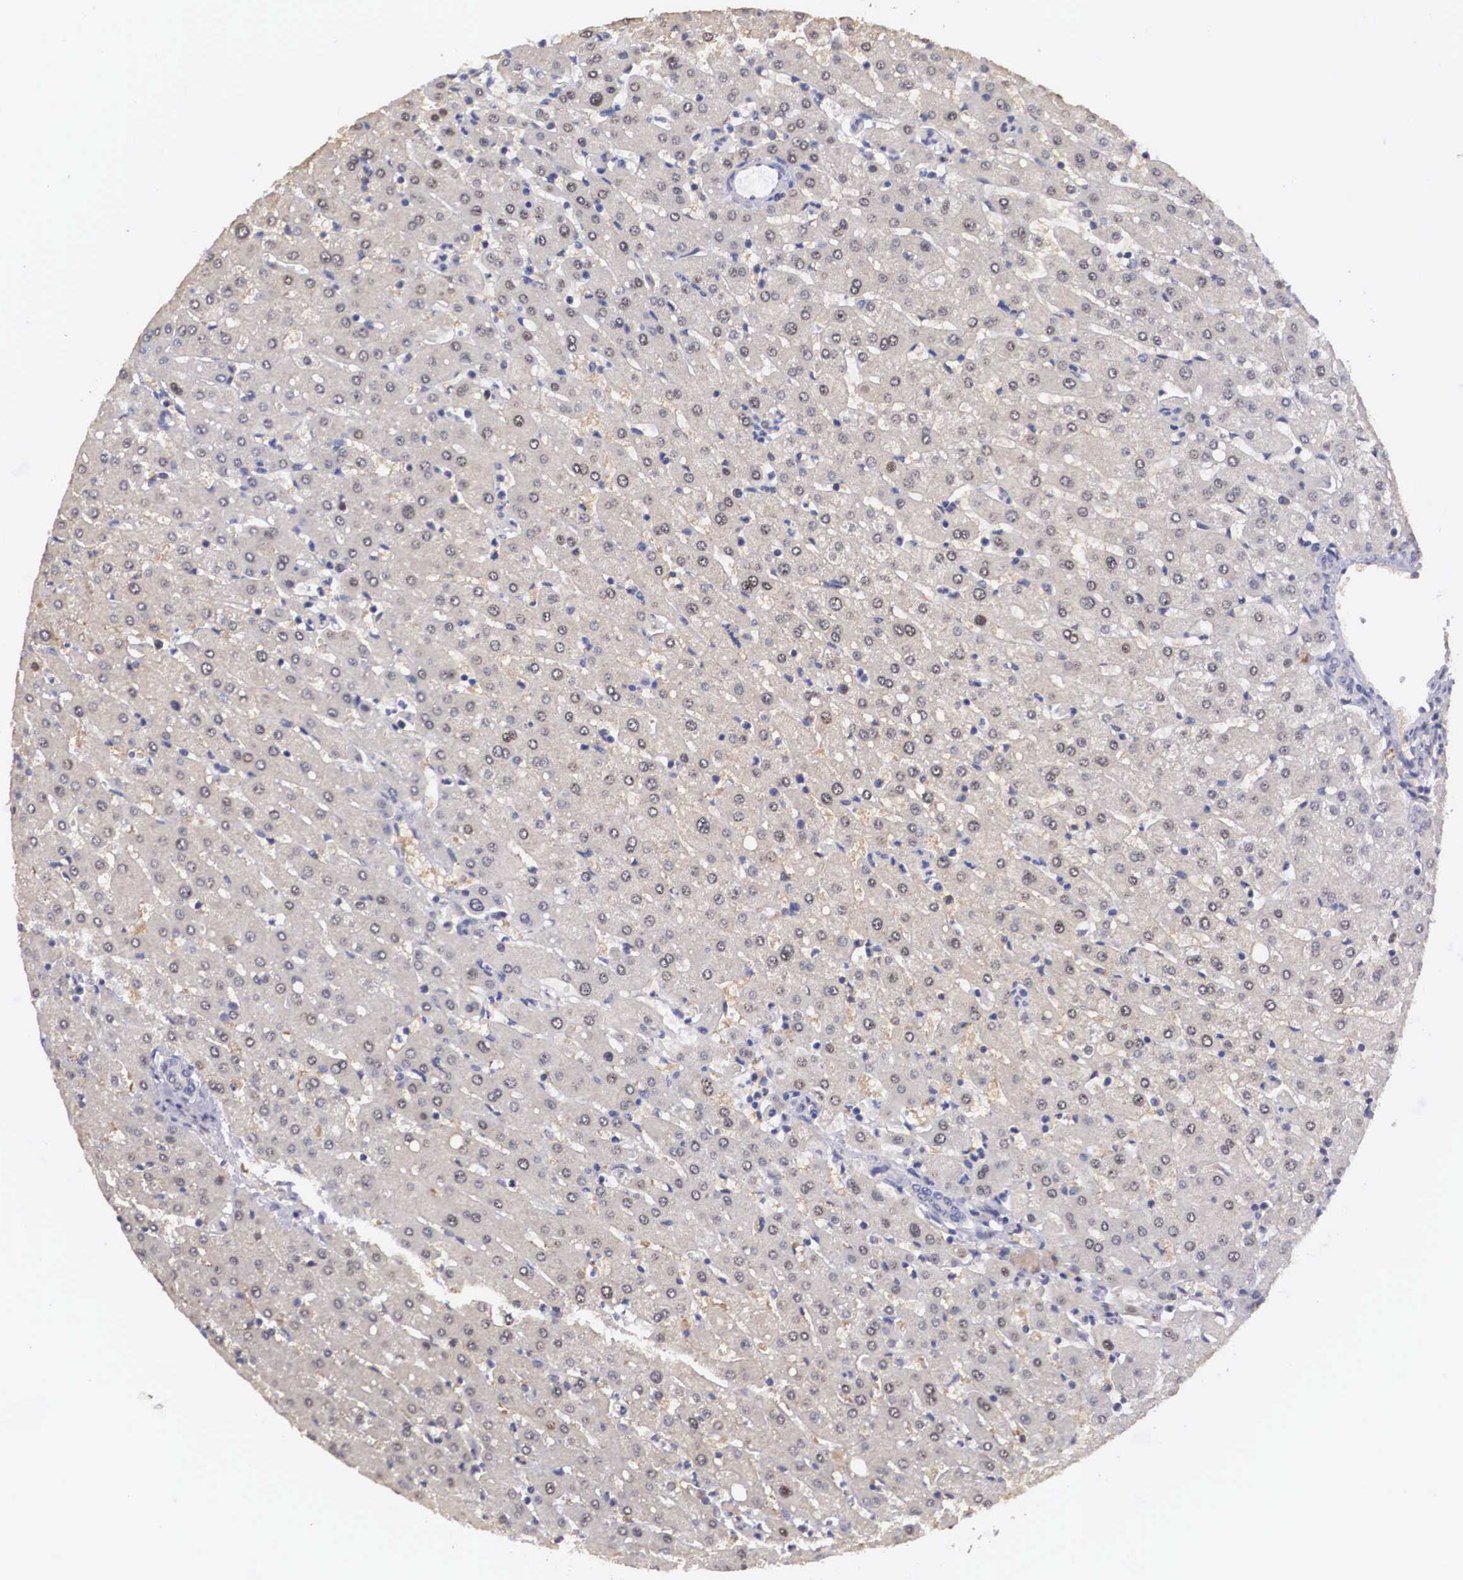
{"staining": {"intensity": "negative", "quantity": "none", "location": "none"}, "tissue": "liver", "cell_type": "Cholangiocytes", "image_type": "normal", "snomed": [{"axis": "morphology", "description": "Normal tissue, NOS"}, {"axis": "topography", "description": "Liver"}], "caption": "Immunohistochemical staining of benign human liver shows no significant expression in cholangiocytes.", "gene": "GRIPAP1", "patient": {"sex": "female", "age": 30}}